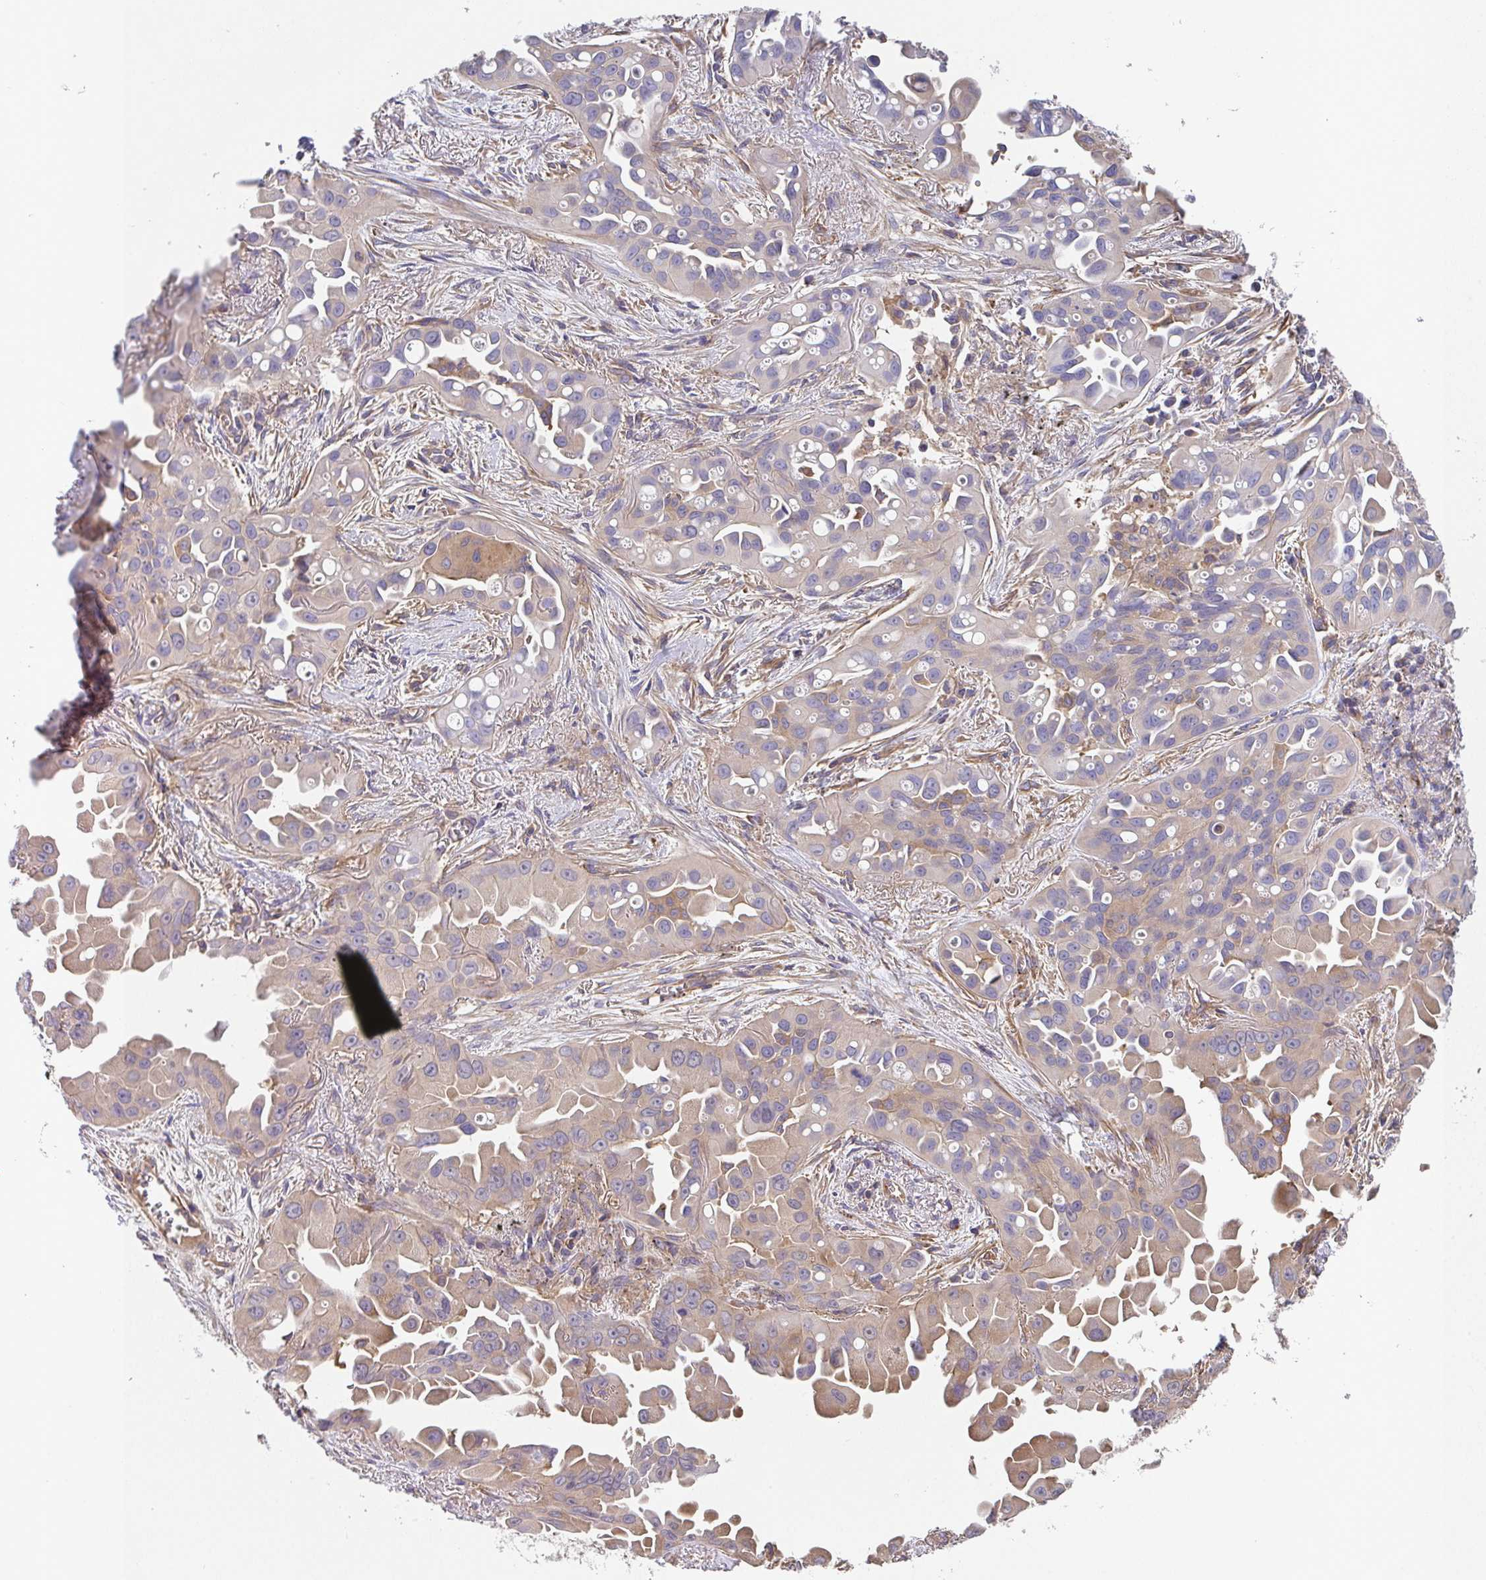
{"staining": {"intensity": "weak", "quantity": "25%-75%", "location": "cytoplasmic/membranous"}, "tissue": "lung cancer", "cell_type": "Tumor cells", "image_type": "cancer", "snomed": [{"axis": "morphology", "description": "Adenocarcinoma, NOS"}, {"axis": "topography", "description": "Lung"}], "caption": "Immunohistochemical staining of adenocarcinoma (lung) shows low levels of weak cytoplasmic/membranous expression in approximately 25%-75% of tumor cells. (Stains: DAB (3,3'-diaminobenzidine) in brown, nuclei in blue, Microscopy: brightfield microscopy at high magnification).", "gene": "TMEM229A", "patient": {"sex": "male", "age": 68}}